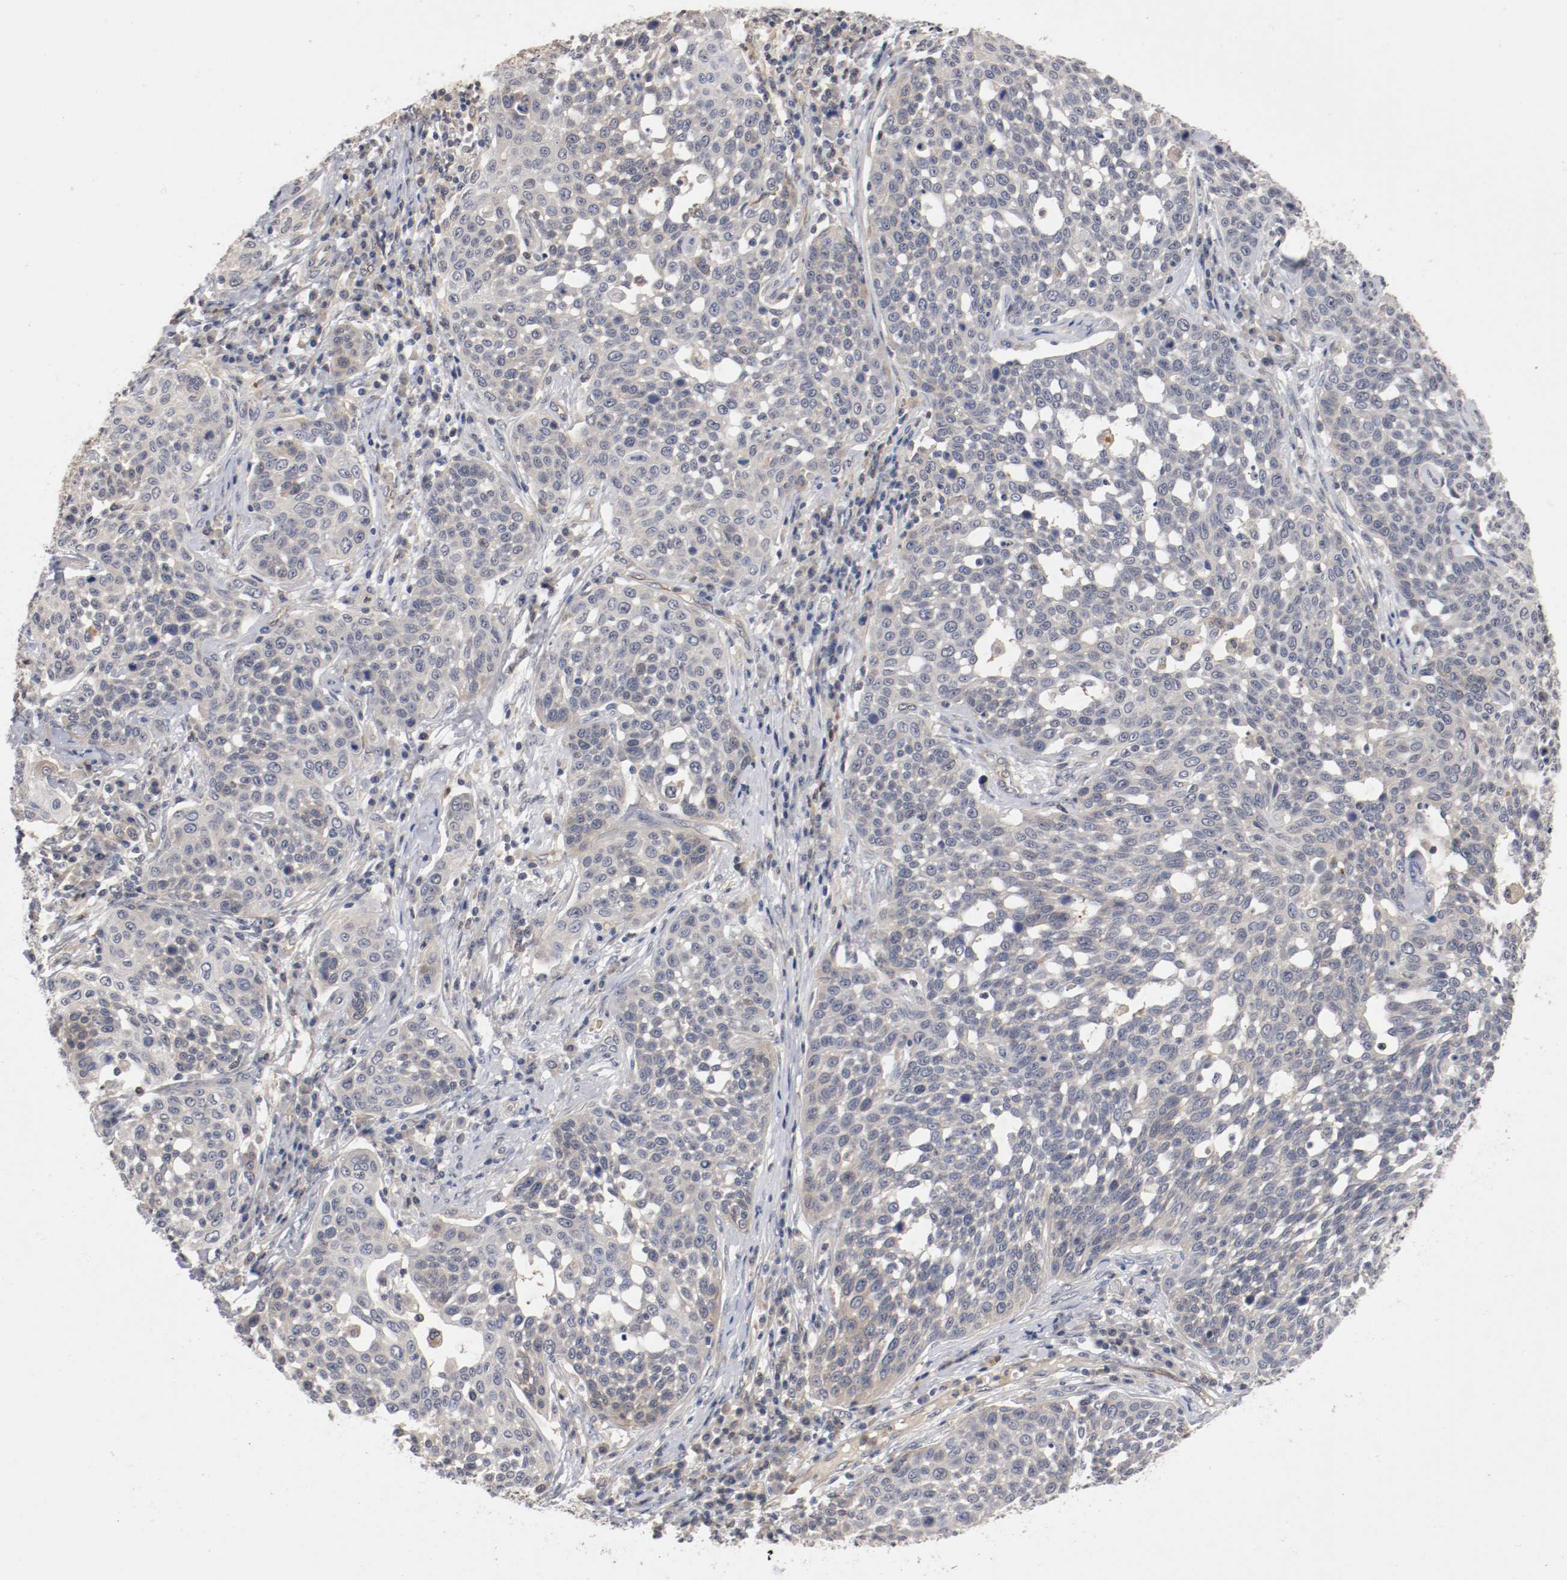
{"staining": {"intensity": "weak", "quantity": "<25%", "location": "cytoplasmic/membranous"}, "tissue": "cervical cancer", "cell_type": "Tumor cells", "image_type": "cancer", "snomed": [{"axis": "morphology", "description": "Squamous cell carcinoma, NOS"}, {"axis": "topography", "description": "Cervix"}], "caption": "Immunohistochemistry (IHC) photomicrograph of neoplastic tissue: human cervical cancer stained with DAB reveals no significant protein positivity in tumor cells.", "gene": "RBM23", "patient": {"sex": "female", "age": 34}}